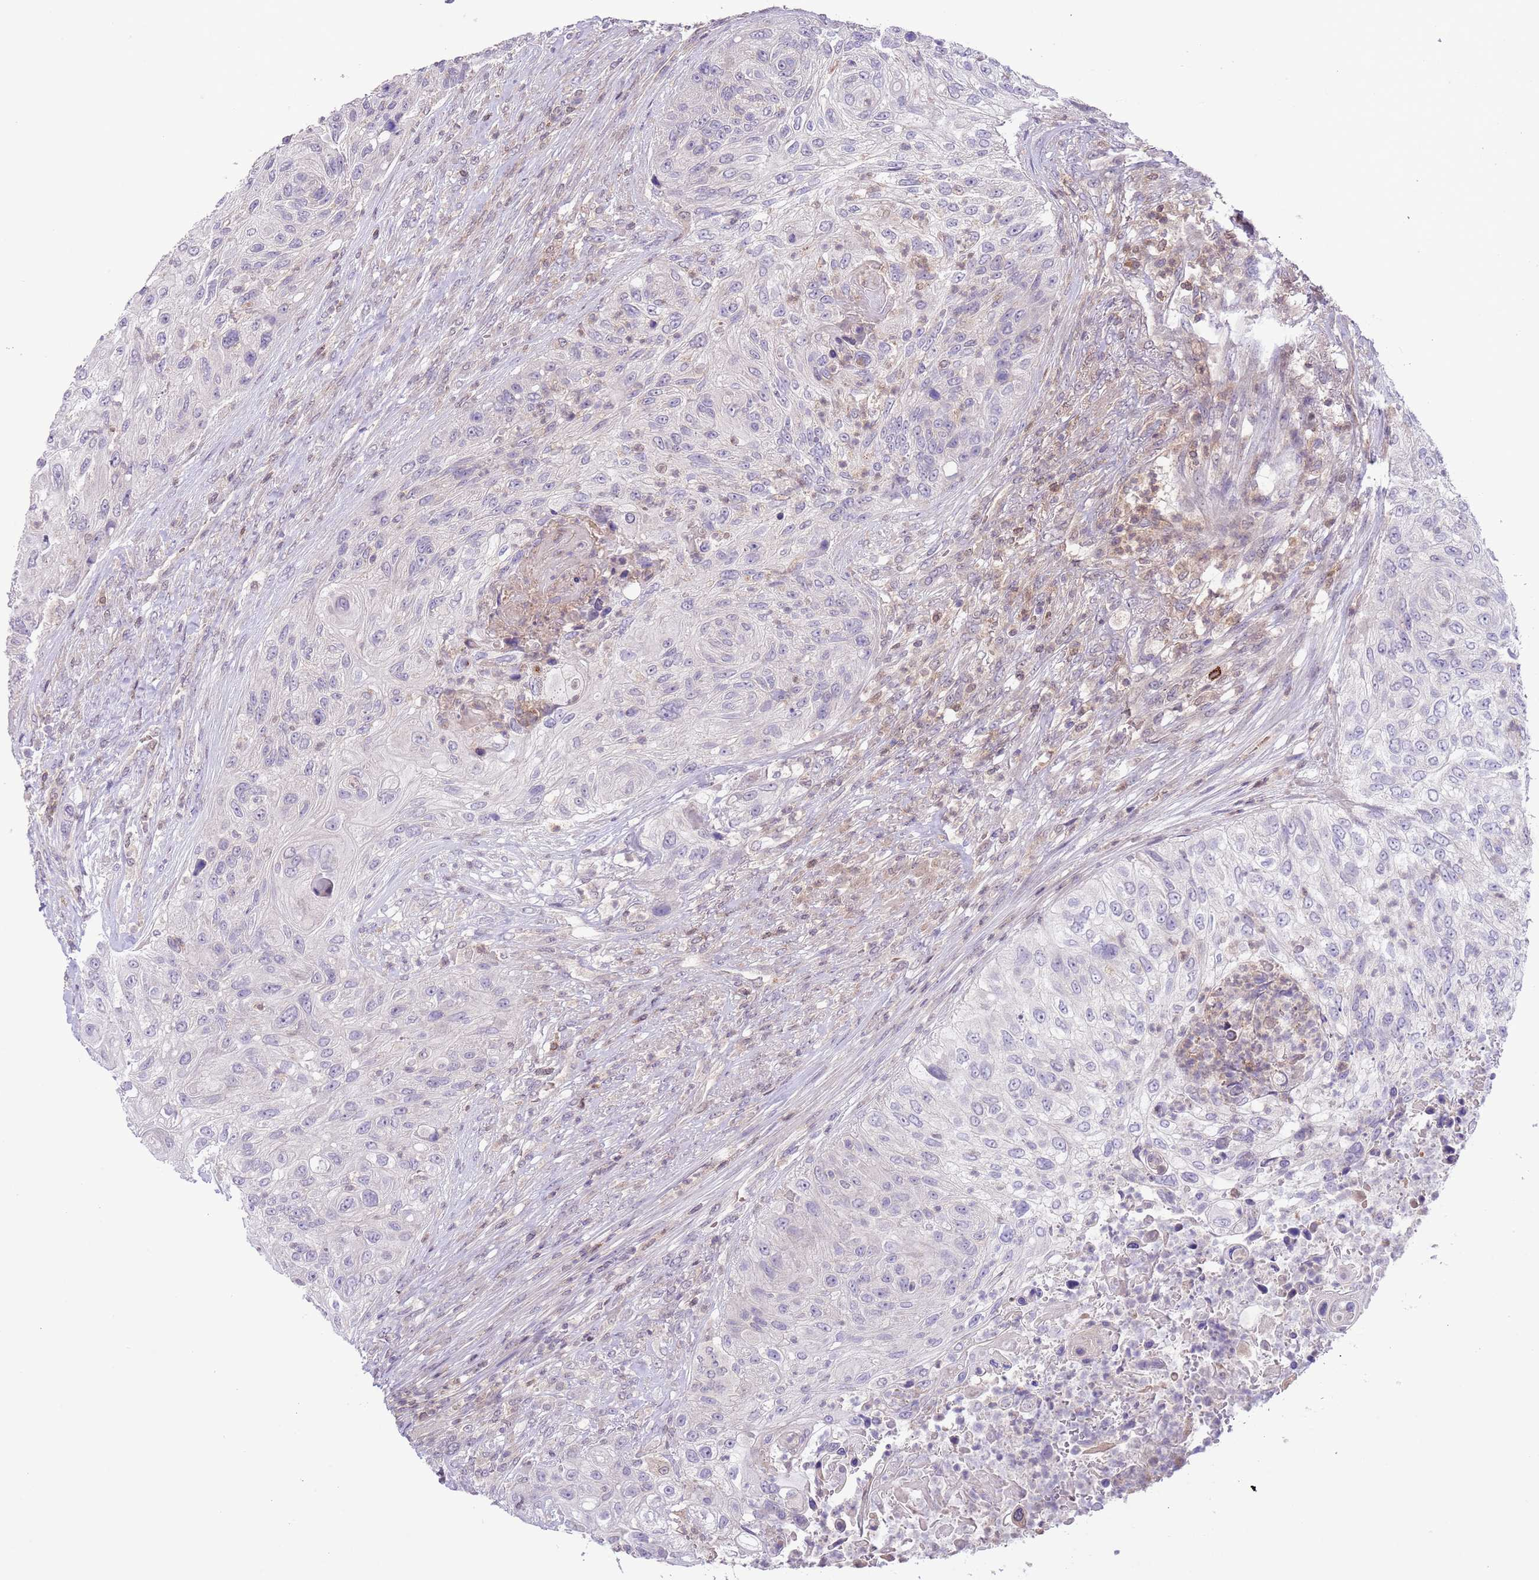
{"staining": {"intensity": "negative", "quantity": "none", "location": "none"}, "tissue": "urothelial cancer", "cell_type": "Tumor cells", "image_type": "cancer", "snomed": [{"axis": "morphology", "description": "Urothelial carcinoma, High grade"}, {"axis": "topography", "description": "Urinary bladder"}], "caption": "Tumor cells are negative for brown protein staining in urothelial cancer.", "gene": "HDHD2", "patient": {"sex": "female", "age": 60}}